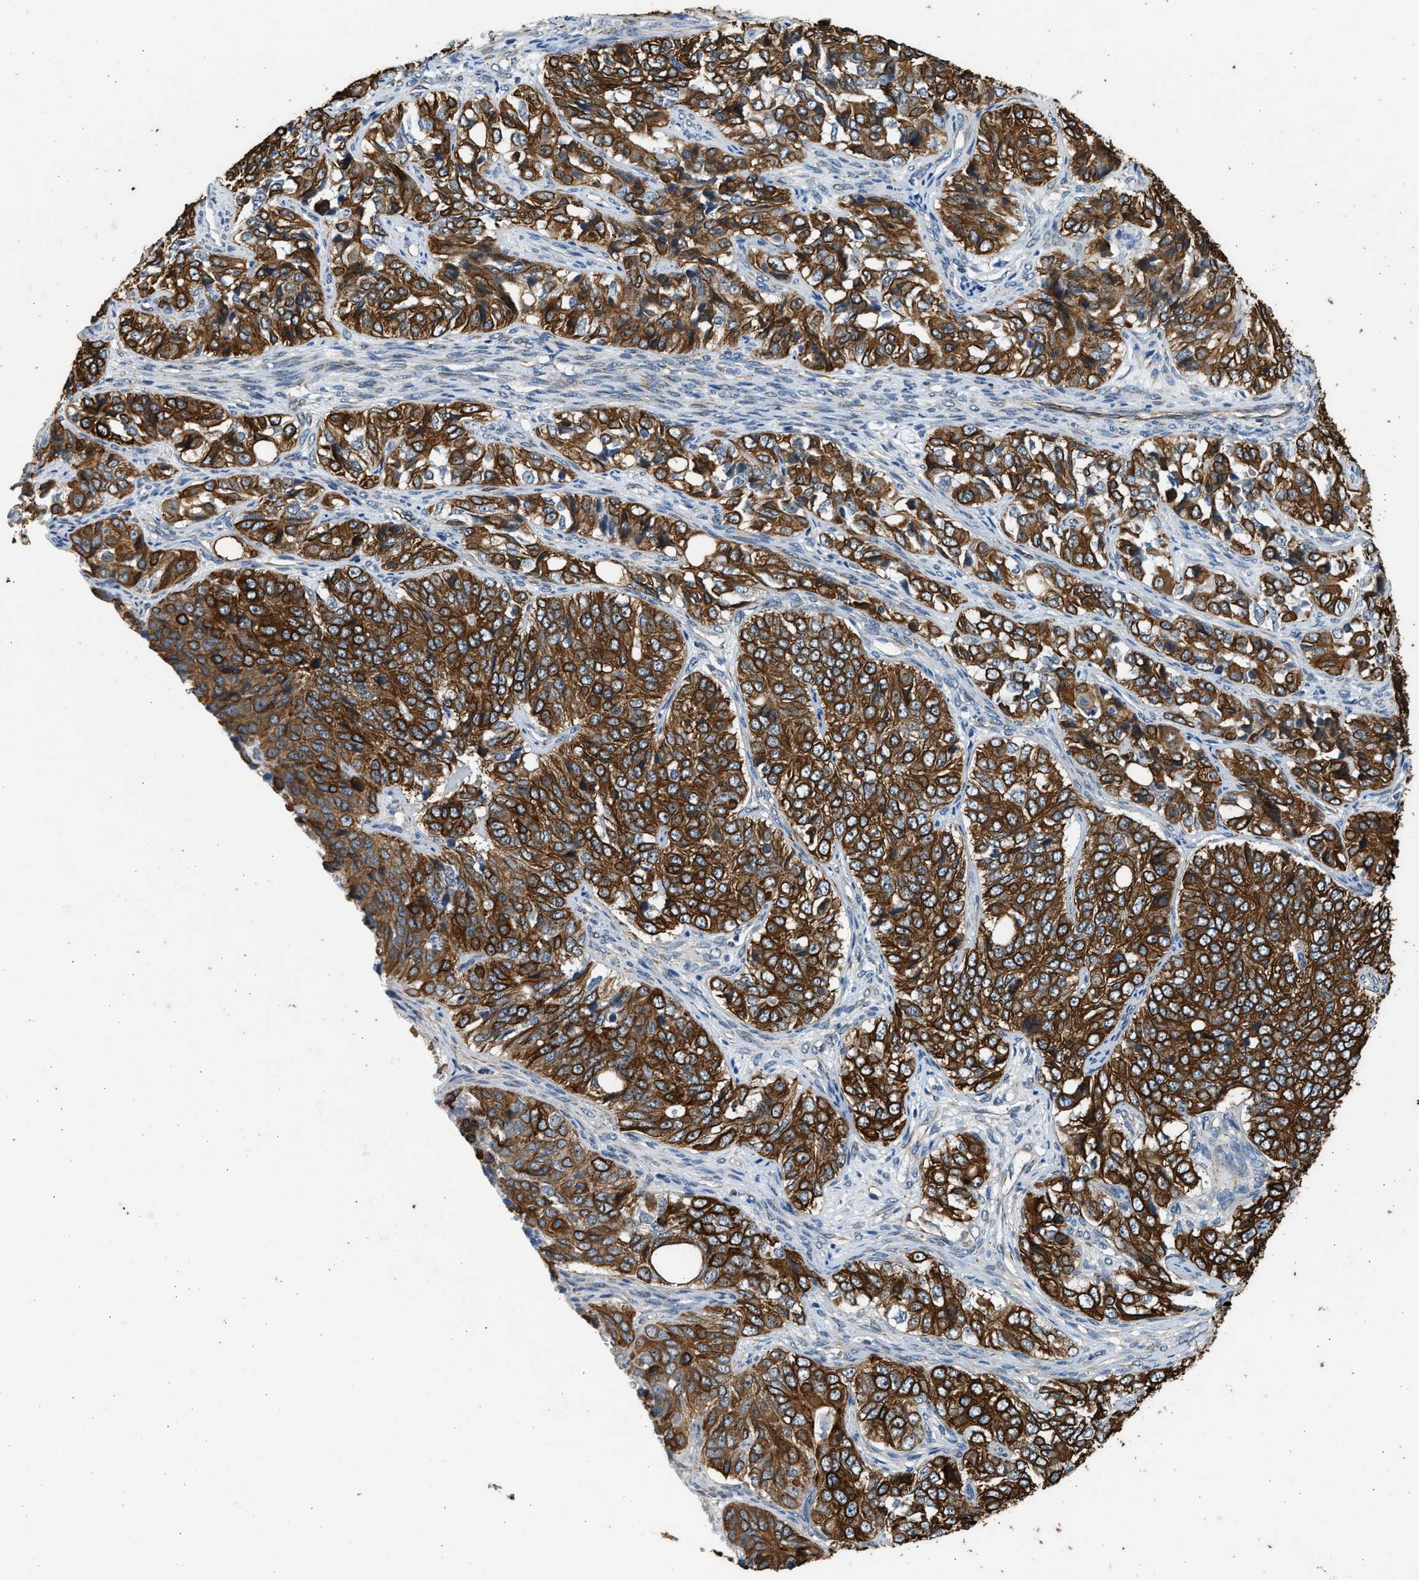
{"staining": {"intensity": "strong", "quantity": ">75%", "location": "cytoplasmic/membranous"}, "tissue": "ovarian cancer", "cell_type": "Tumor cells", "image_type": "cancer", "snomed": [{"axis": "morphology", "description": "Carcinoma, endometroid"}, {"axis": "topography", "description": "Ovary"}], "caption": "IHC (DAB) staining of ovarian endometroid carcinoma demonstrates strong cytoplasmic/membranous protein positivity in about >75% of tumor cells.", "gene": "PCLO", "patient": {"sex": "female", "age": 51}}